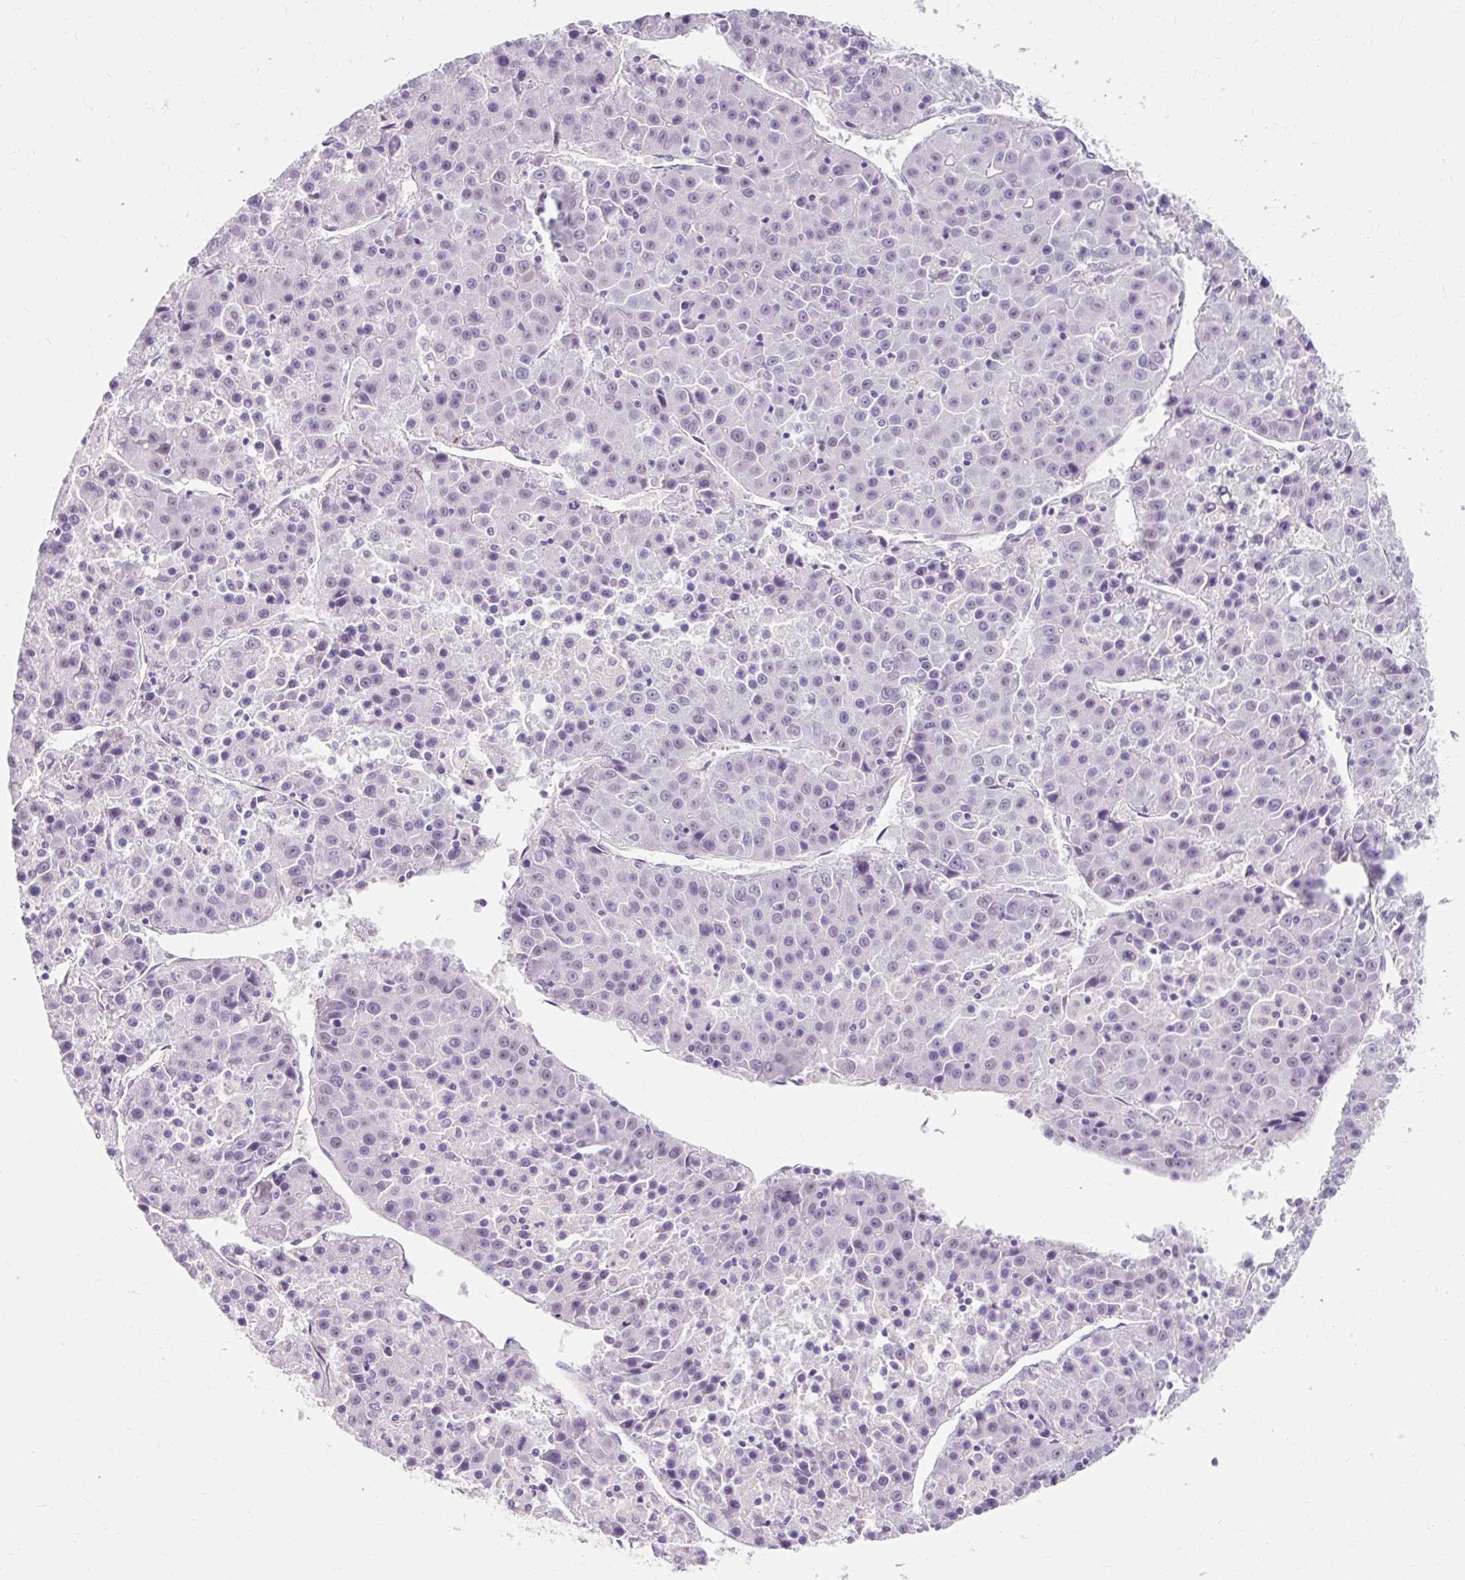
{"staining": {"intensity": "negative", "quantity": "none", "location": "none"}, "tissue": "liver cancer", "cell_type": "Tumor cells", "image_type": "cancer", "snomed": [{"axis": "morphology", "description": "Carcinoma, Hepatocellular, NOS"}, {"axis": "topography", "description": "Liver"}], "caption": "There is no significant positivity in tumor cells of liver cancer (hepatocellular carcinoma).", "gene": "TMEM213", "patient": {"sex": "female", "age": 53}}